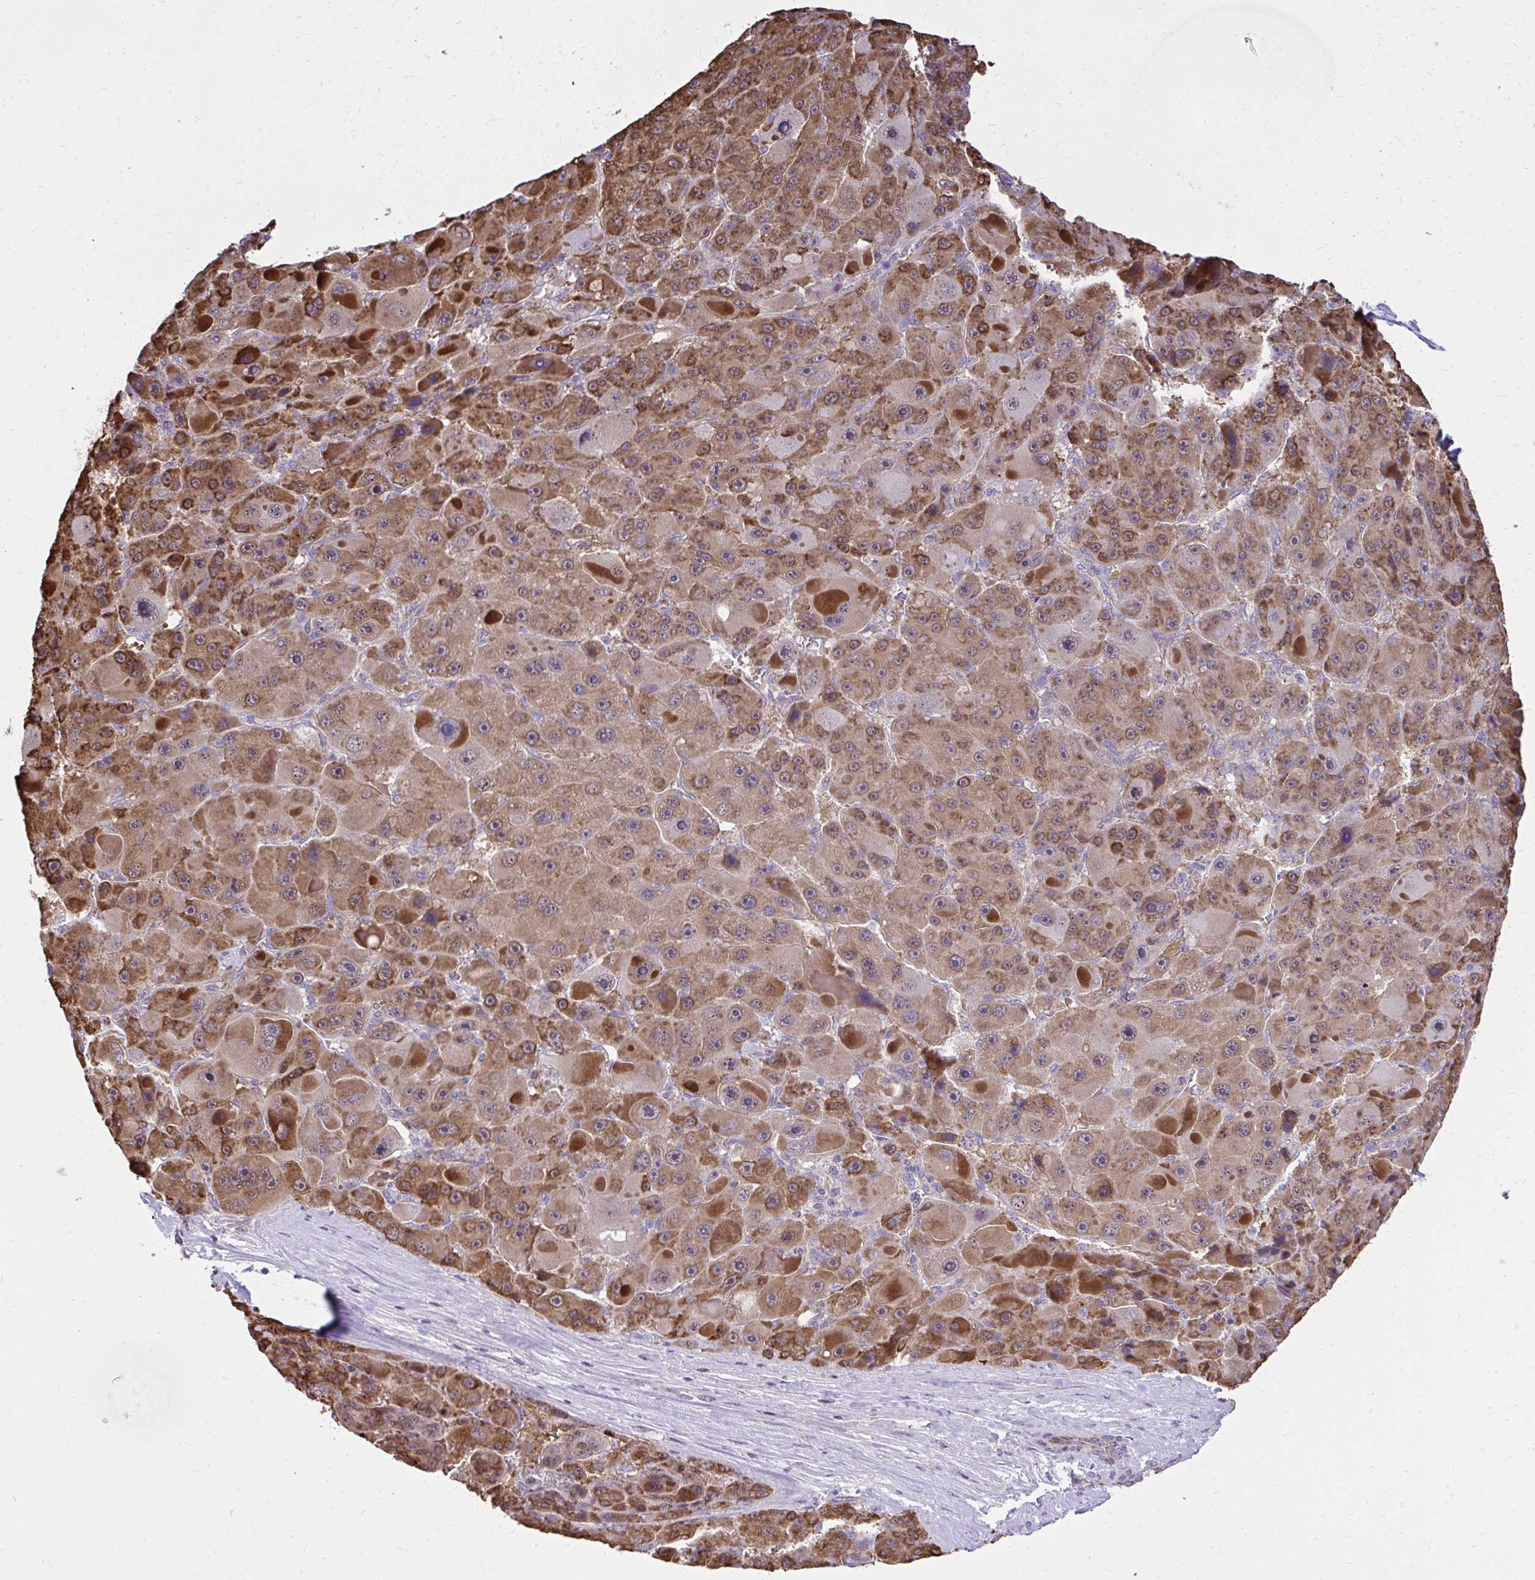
{"staining": {"intensity": "moderate", "quantity": ">75%", "location": "cytoplasmic/membranous"}, "tissue": "liver cancer", "cell_type": "Tumor cells", "image_type": "cancer", "snomed": [{"axis": "morphology", "description": "Carcinoma, Hepatocellular, NOS"}, {"axis": "topography", "description": "Liver"}], "caption": "Protein expression analysis of human liver cancer reveals moderate cytoplasmic/membranous staining in approximately >75% of tumor cells. The staining was performed using DAB (3,3'-diaminobenzidine), with brown indicating positive protein expression. Nuclei are stained blue with hematoxylin.", "gene": "GPRIN3", "patient": {"sex": "male", "age": 76}}